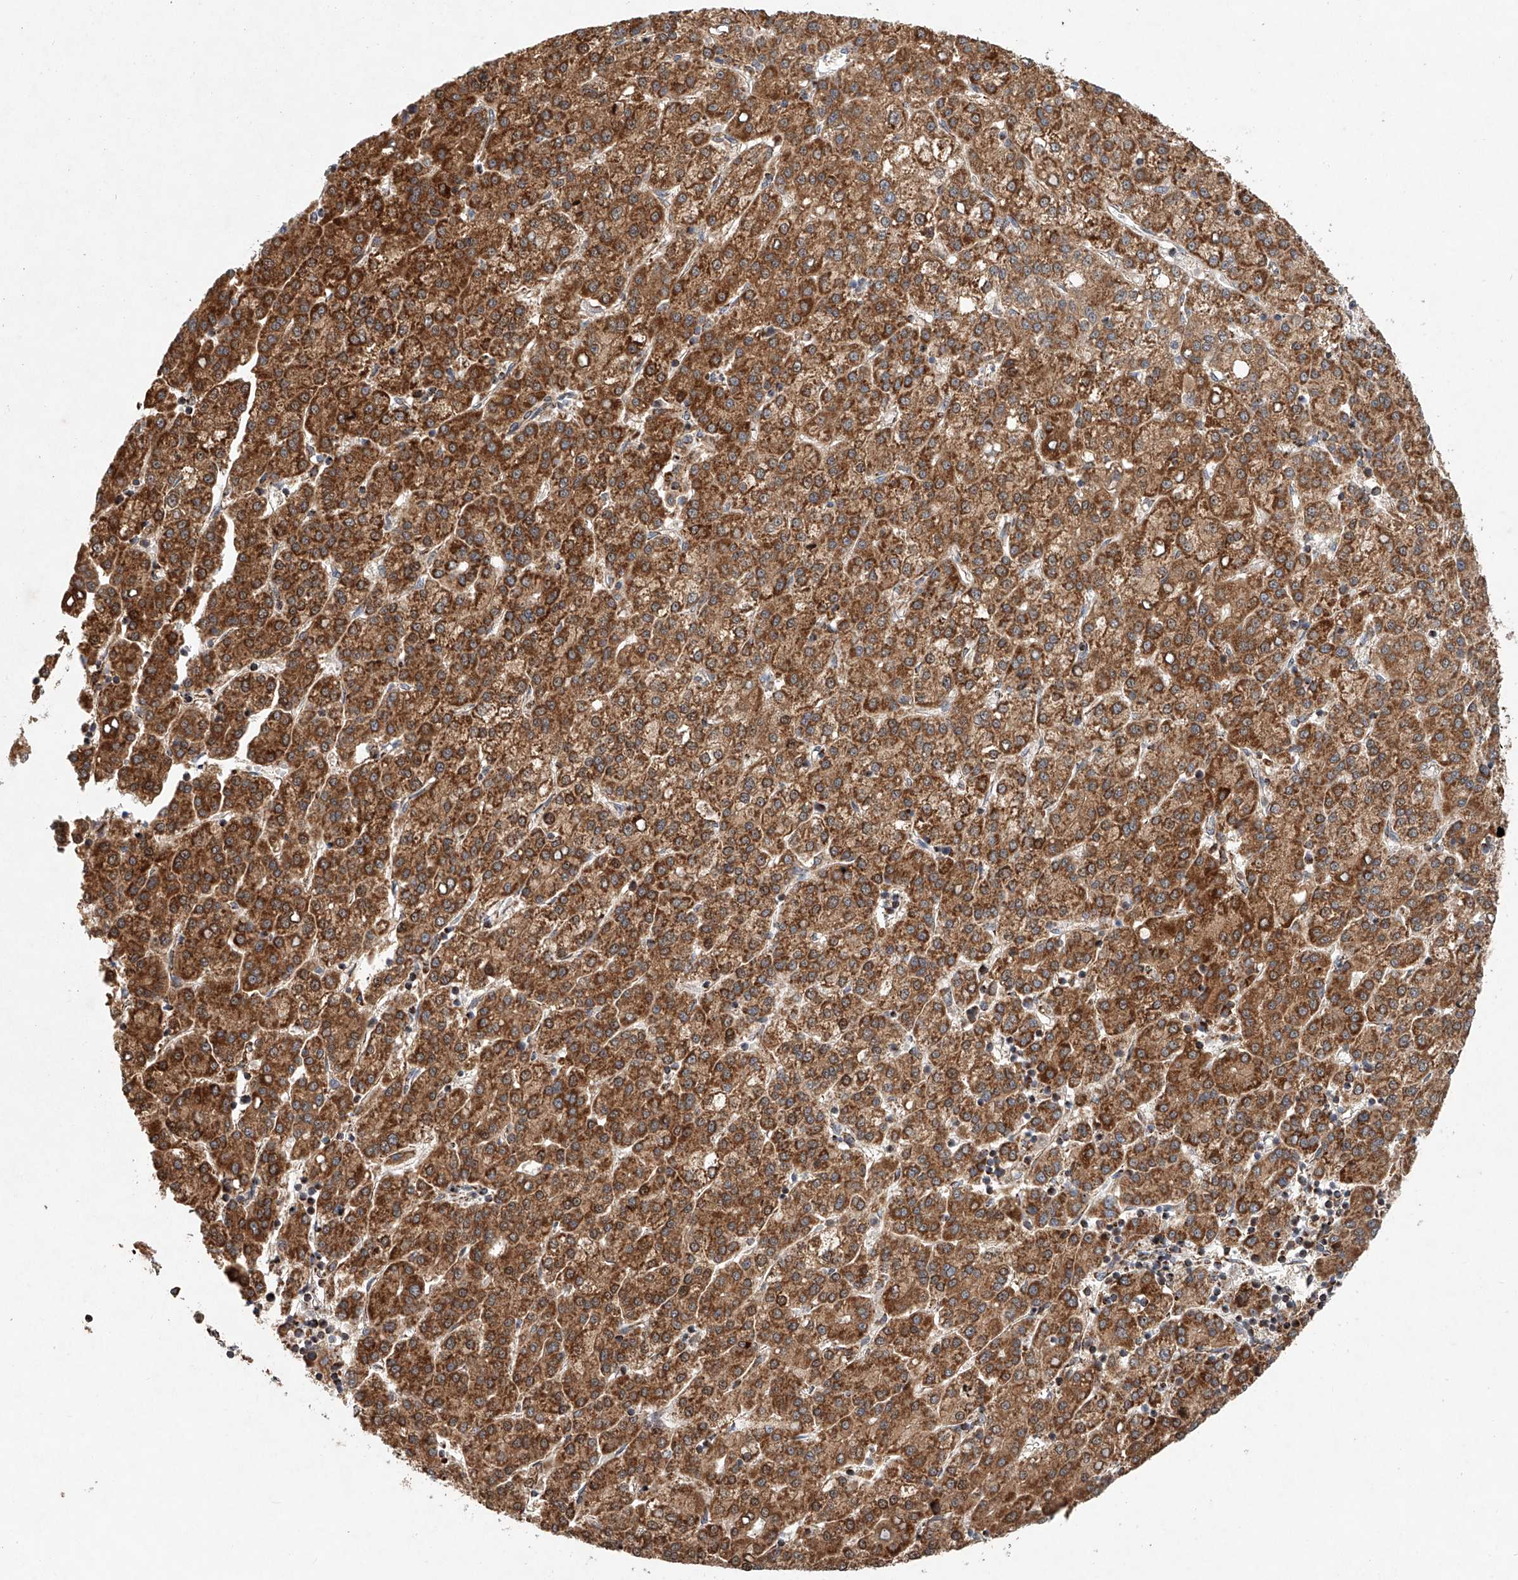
{"staining": {"intensity": "strong", "quantity": ">75%", "location": "cytoplasmic/membranous"}, "tissue": "liver cancer", "cell_type": "Tumor cells", "image_type": "cancer", "snomed": [{"axis": "morphology", "description": "Carcinoma, Hepatocellular, NOS"}, {"axis": "topography", "description": "Liver"}], "caption": "High-magnification brightfield microscopy of liver cancer stained with DAB (3,3'-diaminobenzidine) (brown) and counterstained with hematoxylin (blue). tumor cells exhibit strong cytoplasmic/membranous positivity is identified in approximately>75% of cells.", "gene": "DCAF11", "patient": {"sex": "female", "age": 58}}